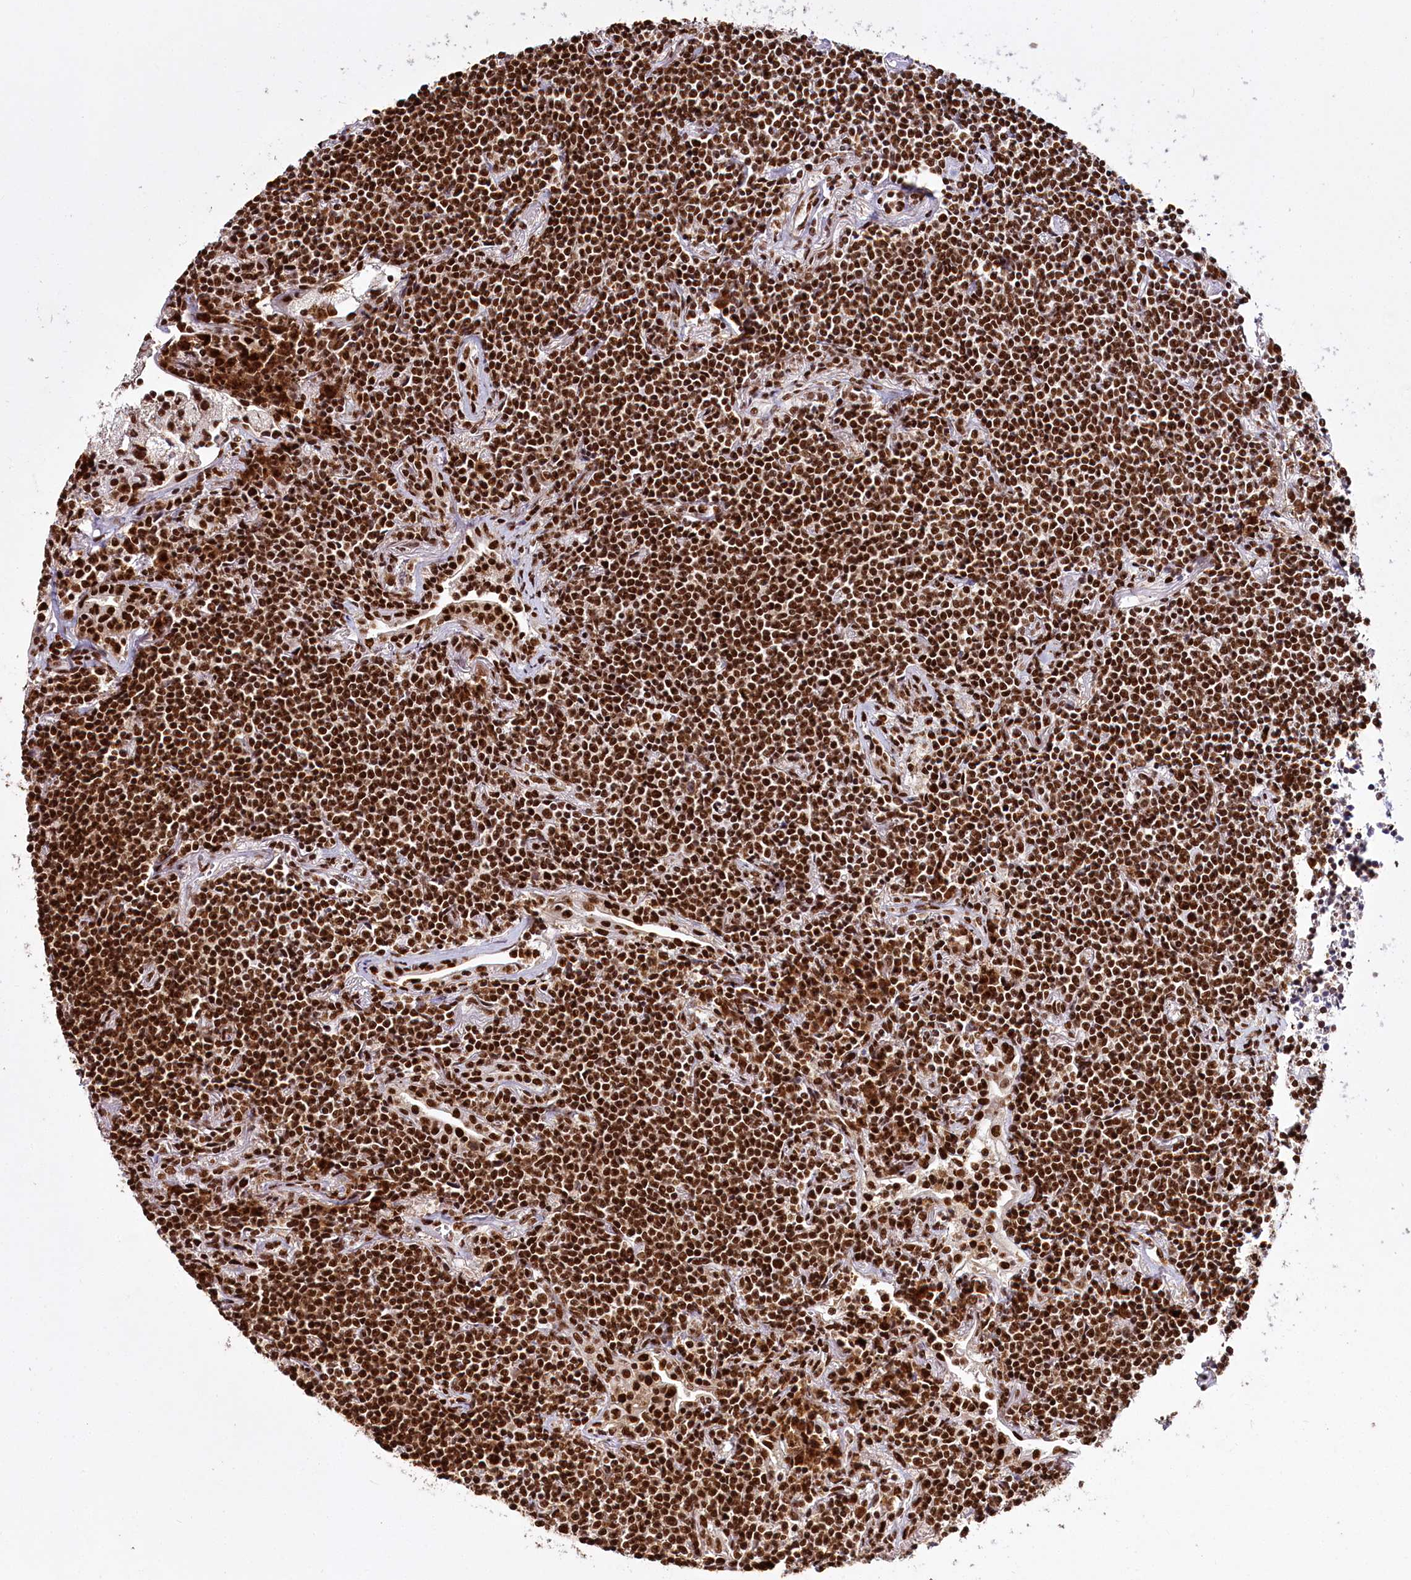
{"staining": {"intensity": "strong", "quantity": ">75%", "location": "nuclear"}, "tissue": "lymphoma", "cell_type": "Tumor cells", "image_type": "cancer", "snomed": [{"axis": "morphology", "description": "Malignant lymphoma, non-Hodgkin's type, Low grade"}, {"axis": "topography", "description": "Lung"}], "caption": "This histopathology image reveals immunohistochemistry (IHC) staining of human malignant lymphoma, non-Hodgkin's type (low-grade), with high strong nuclear positivity in about >75% of tumor cells.", "gene": "SMARCE1", "patient": {"sex": "female", "age": 71}}